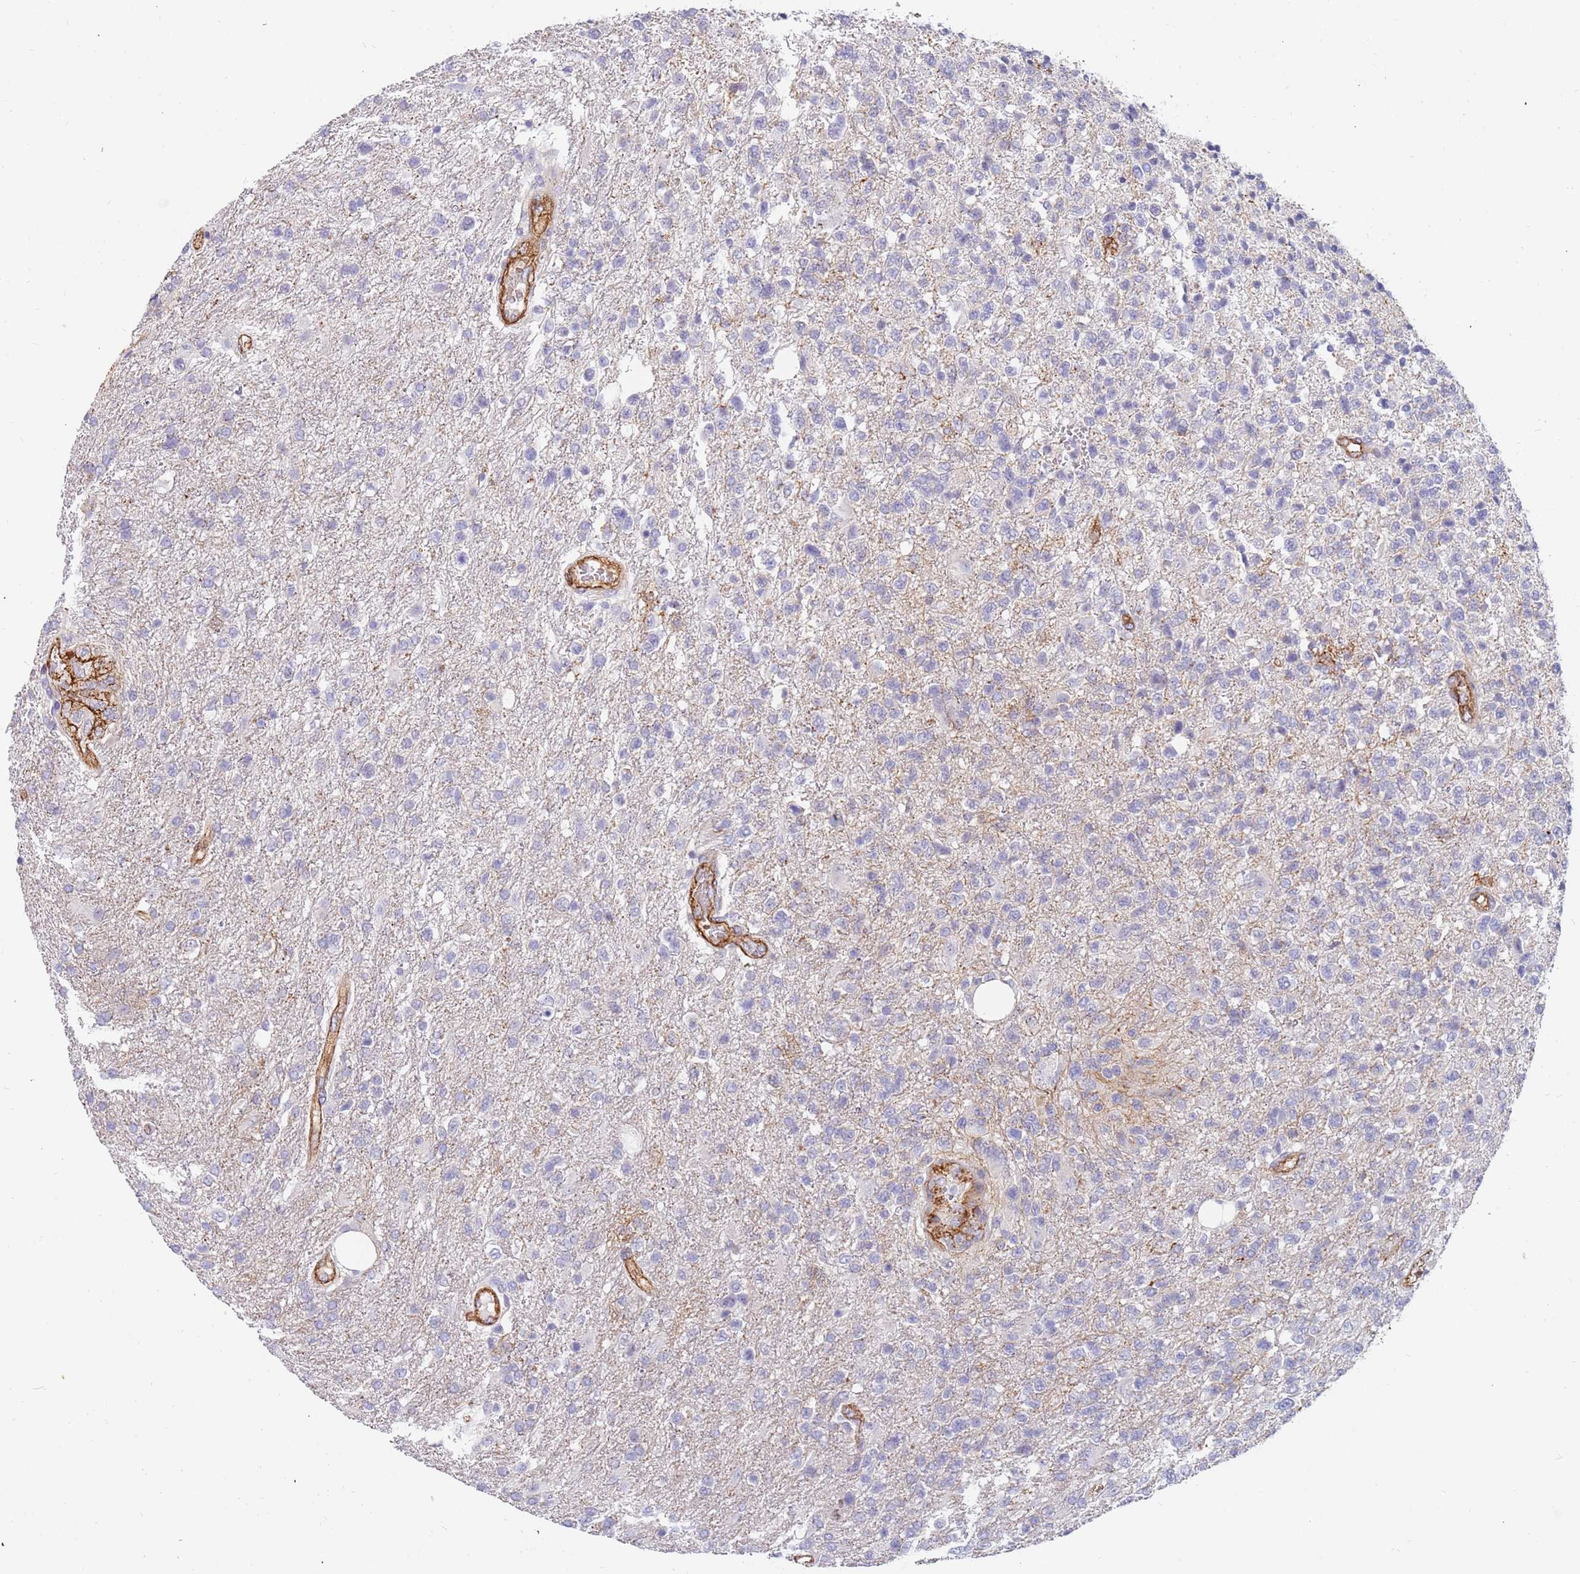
{"staining": {"intensity": "negative", "quantity": "none", "location": "none"}, "tissue": "glioma", "cell_type": "Tumor cells", "image_type": "cancer", "snomed": [{"axis": "morphology", "description": "Glioma, malignant, High grade"}, {"axis": "topography", "description": "Brain"}], "caption": "Immunohistochemical staining of glioma reveals no significant positivity in tumor cells.", "gene": "GFRAL", "patient": {"sex": "male", "age": 56}}